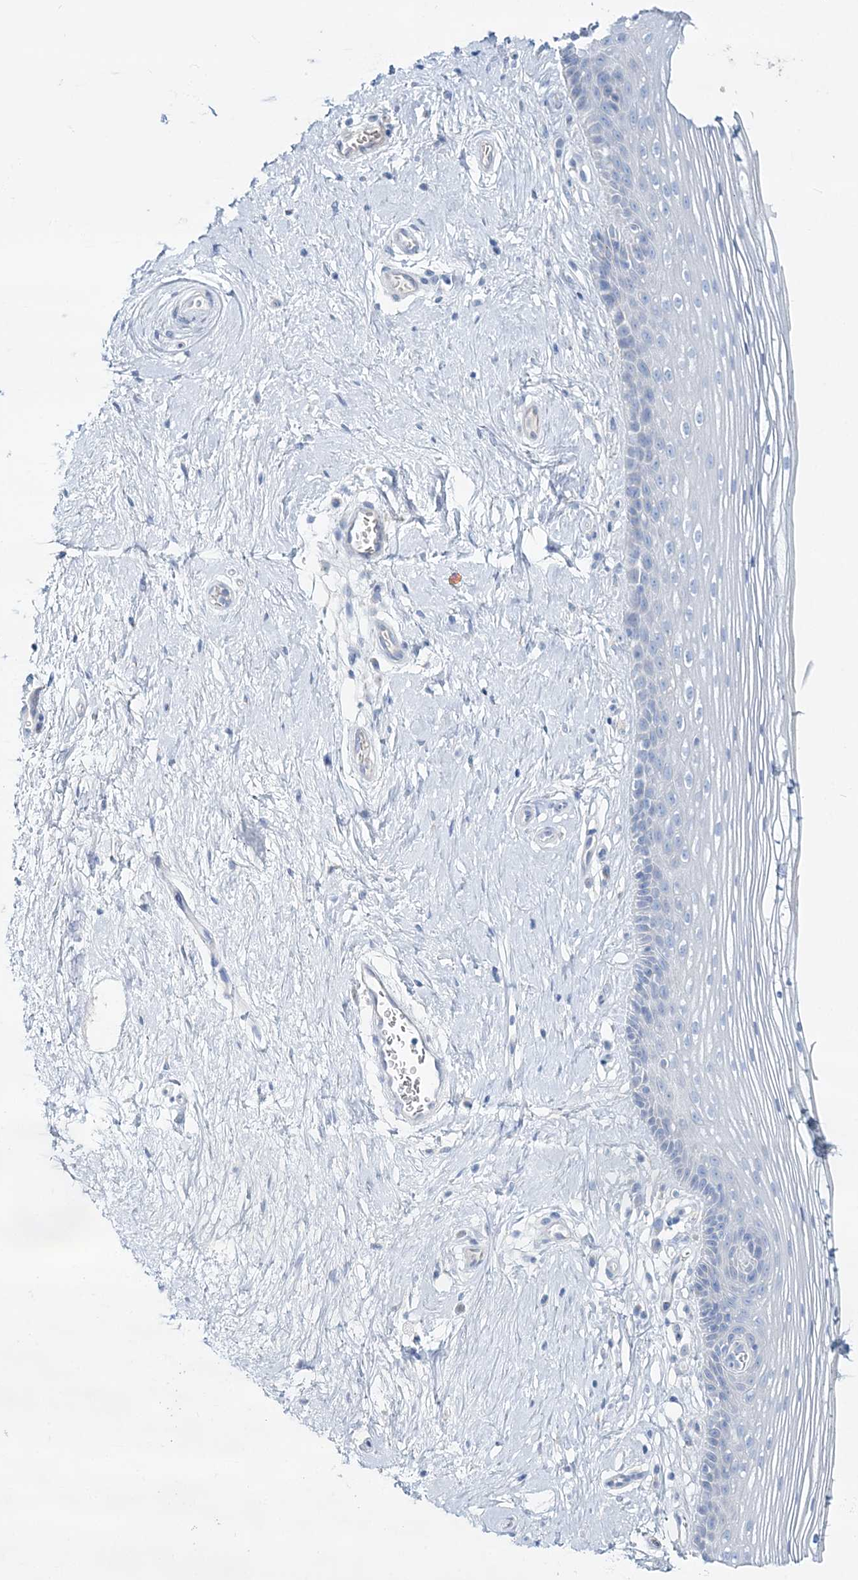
{"staining": {"intensity": "negative", "quantity": "none", "location": "none"}, "tissue": "vagina", "cell_type": "Squamous epithelial cells", "image_type": "normal", "snomed": [{"axis": "morphology", "description": "Normal tissue, NOS"}, {"axis": "topography", "description": "Vagina"}], "caption": "Immunohistochemistry of unremarkable vagina shows no expression in squamous epithelial cells.", "gene": "ADGRL1", "patient": {"sex": "female", "age": 46}}